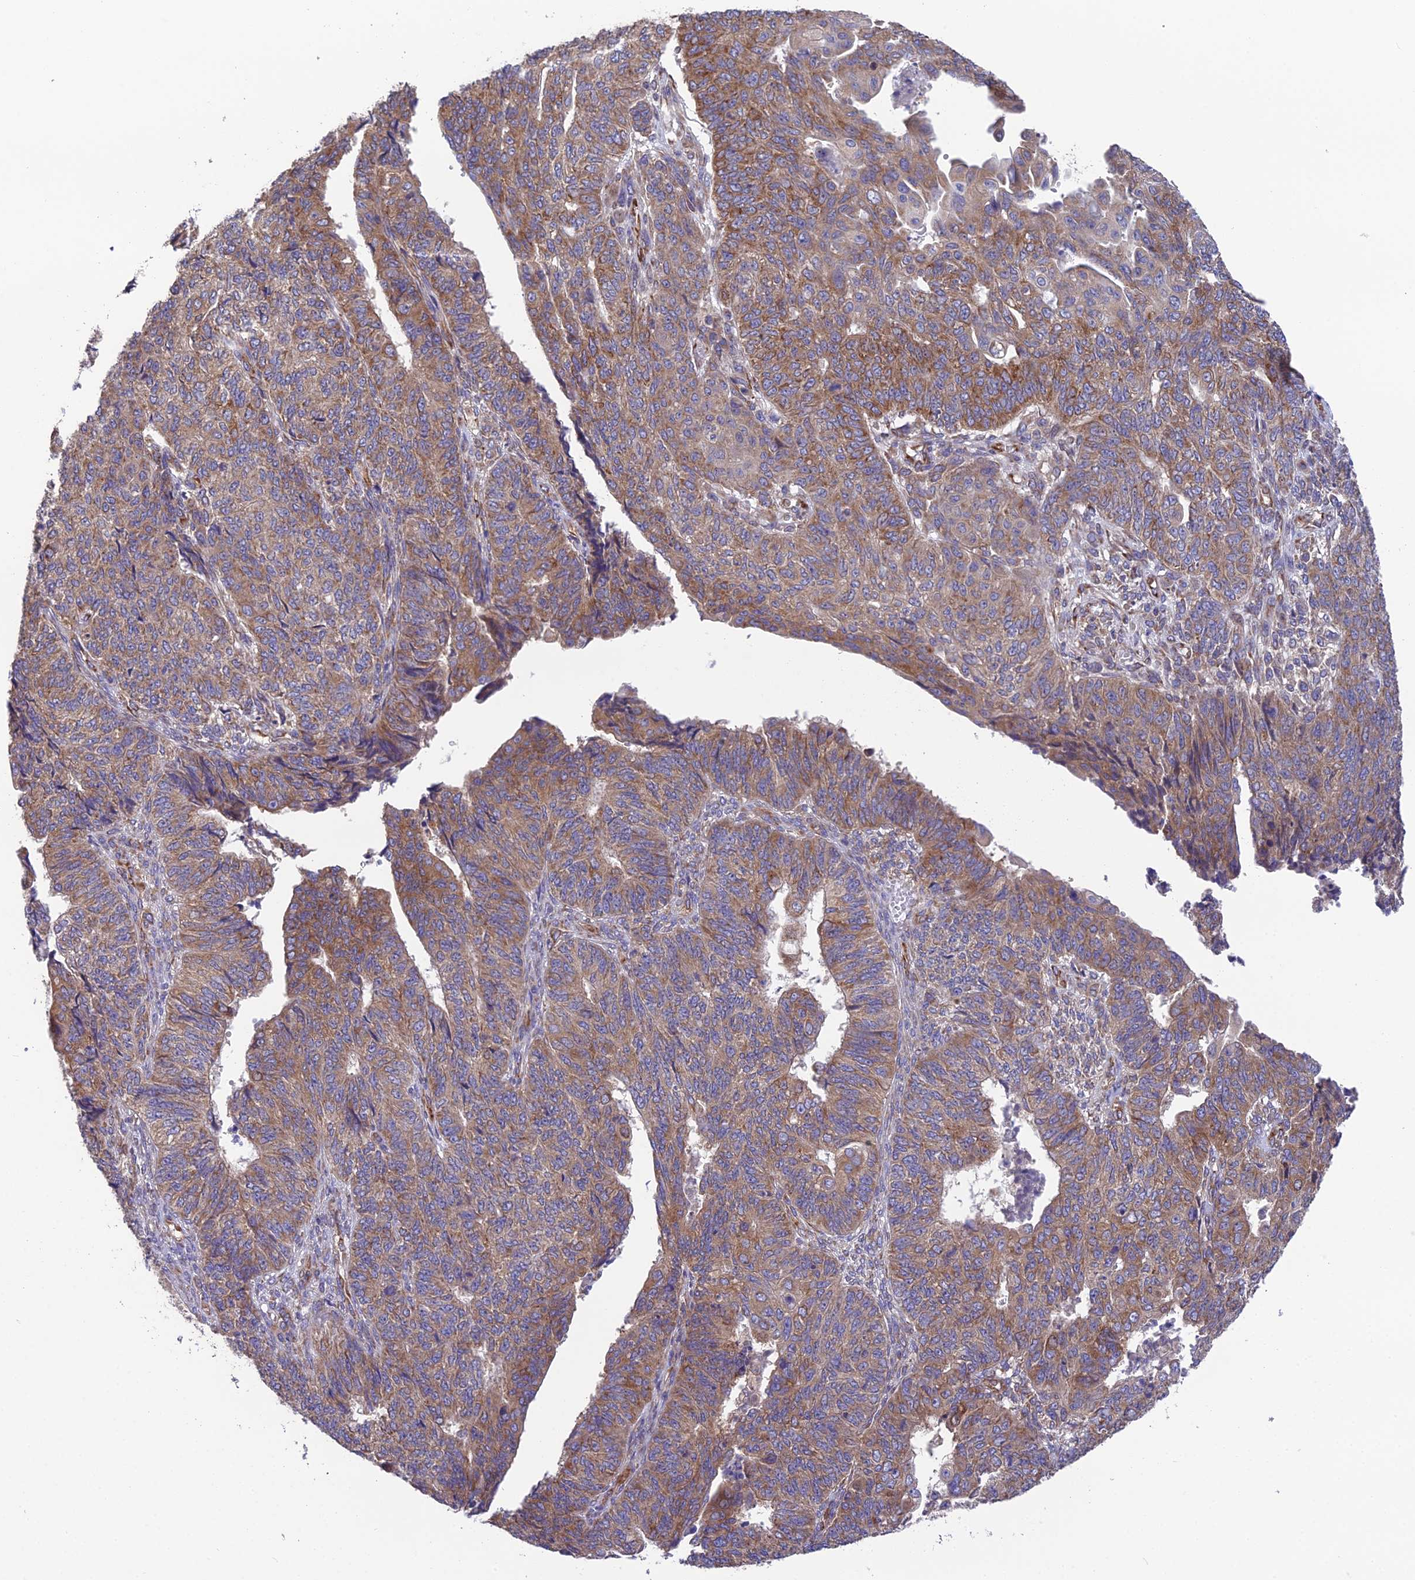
{"staining": {"intensity": "moderate", "quantity": ">75%", "location": "cytoplasmic/membranous"}, "tissue": "endometrial cancer", "cell_type": "Tumor cells", "image_type": "cancer", "snomed": [{"axis": "morphology", "description": "Adenocarcinoma, NOS"}, {"axis": "topography", "description": "Endometrium"}], "caption": "A brown stain labels moderate cytoplasmic/membranous positivity of a protein in human adenocarcinoma (endometrial) tumor cells. (DAB (3,3'-diaminobenzidine) IHC, brown staining for protein, blue staining for nuclei).", "gene": "BLOC1S4", "patient": {"sex": "female", "age": 32}}